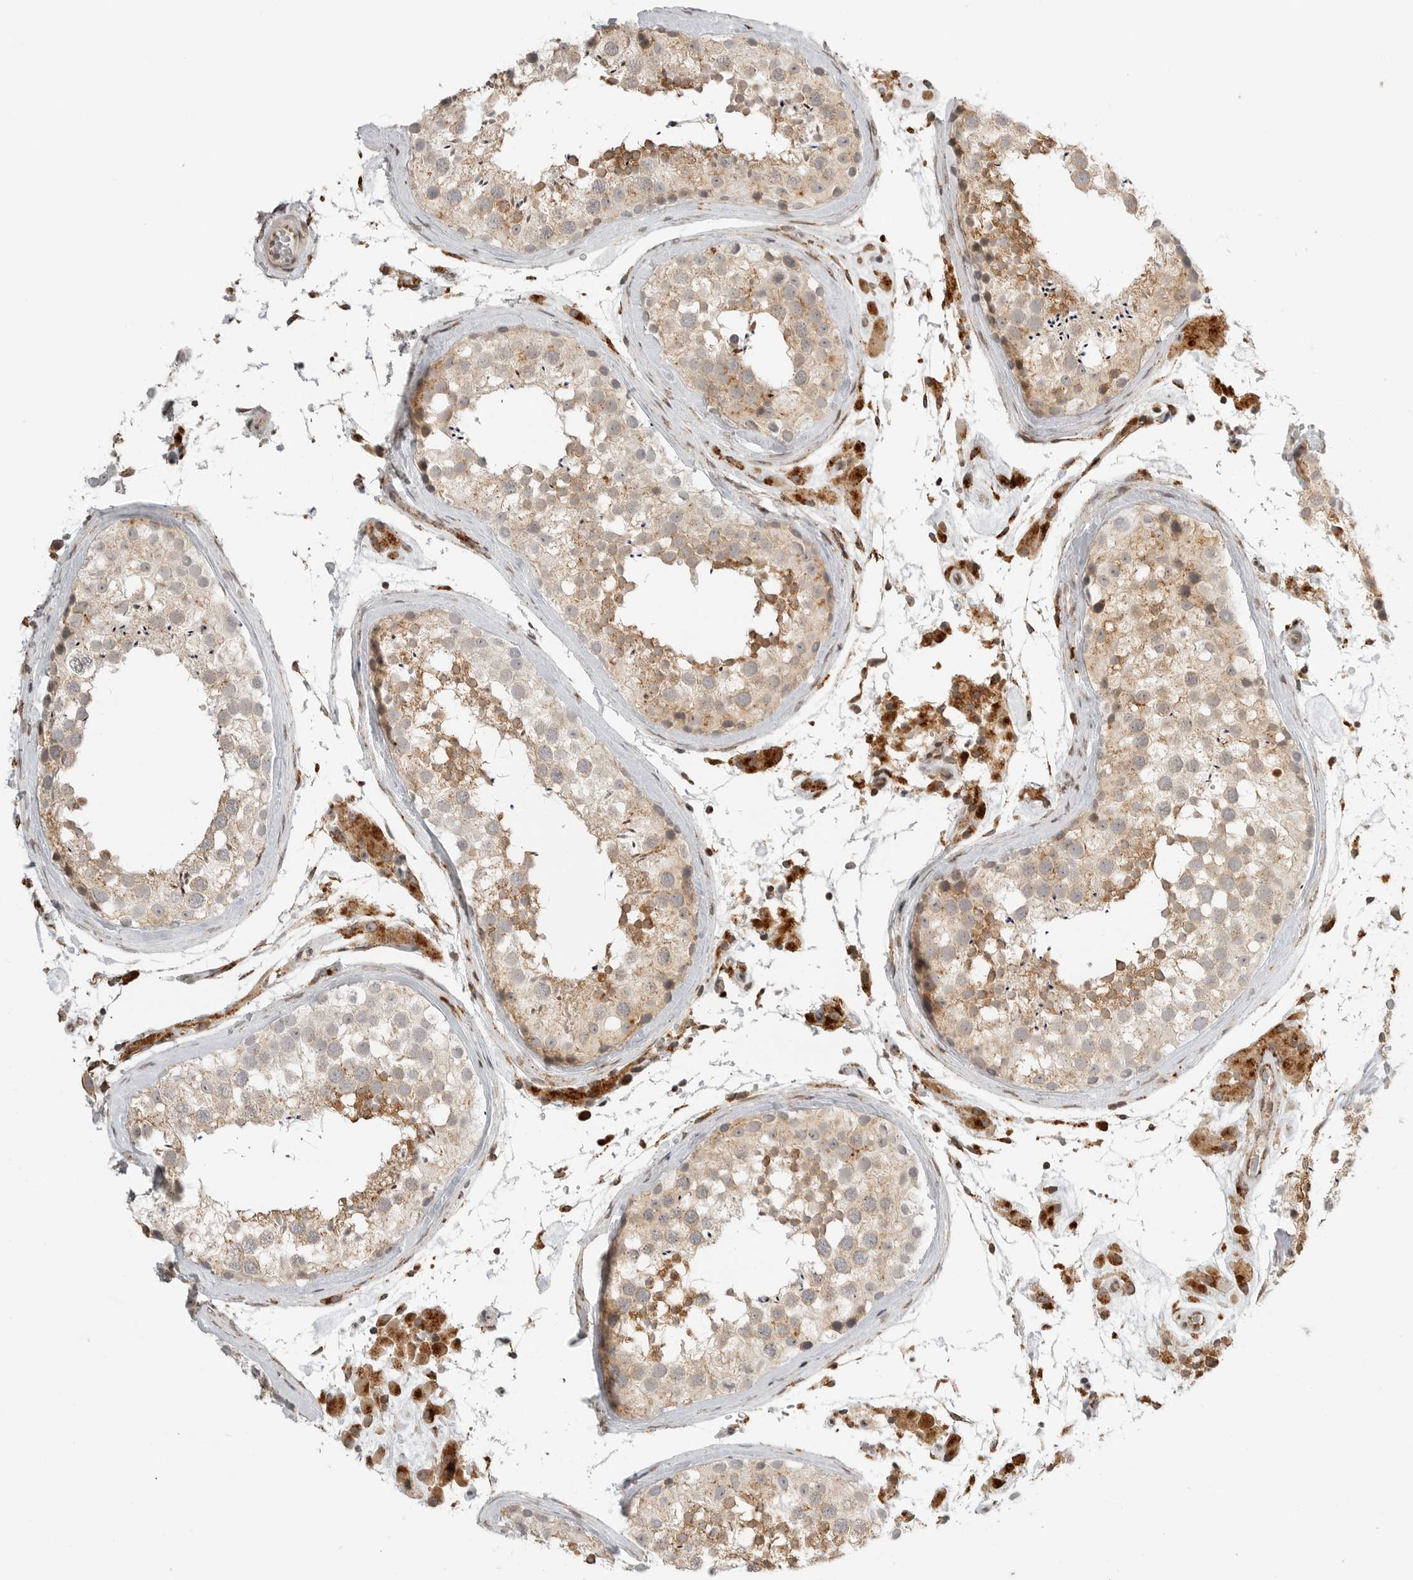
{"staining": {"intensity": "moderate", "quantity": ">75%", "location": "cytoplasmic/membranous"}, "tissue": "testis", "cell_type": "Cells in seminiferous ducts", "image_type": "normal", "snomed": [{"axis": "morphology", "description": "Normal tissue, NOS"}, {"axis": "topography", "description": "Testis"}], "caption": "Immunohistochemical staining of unremarkable testis reveals medium levels of moderate cytoplasmic/membranous positivity in about >75% of cells in seminiferous ducts. Immunohistochemistry (ihc) stains the protein of interest in brown and the nuclei are stained blue.", "gene": "IDUA", "patient": {"sex": "male", "age": 46}}